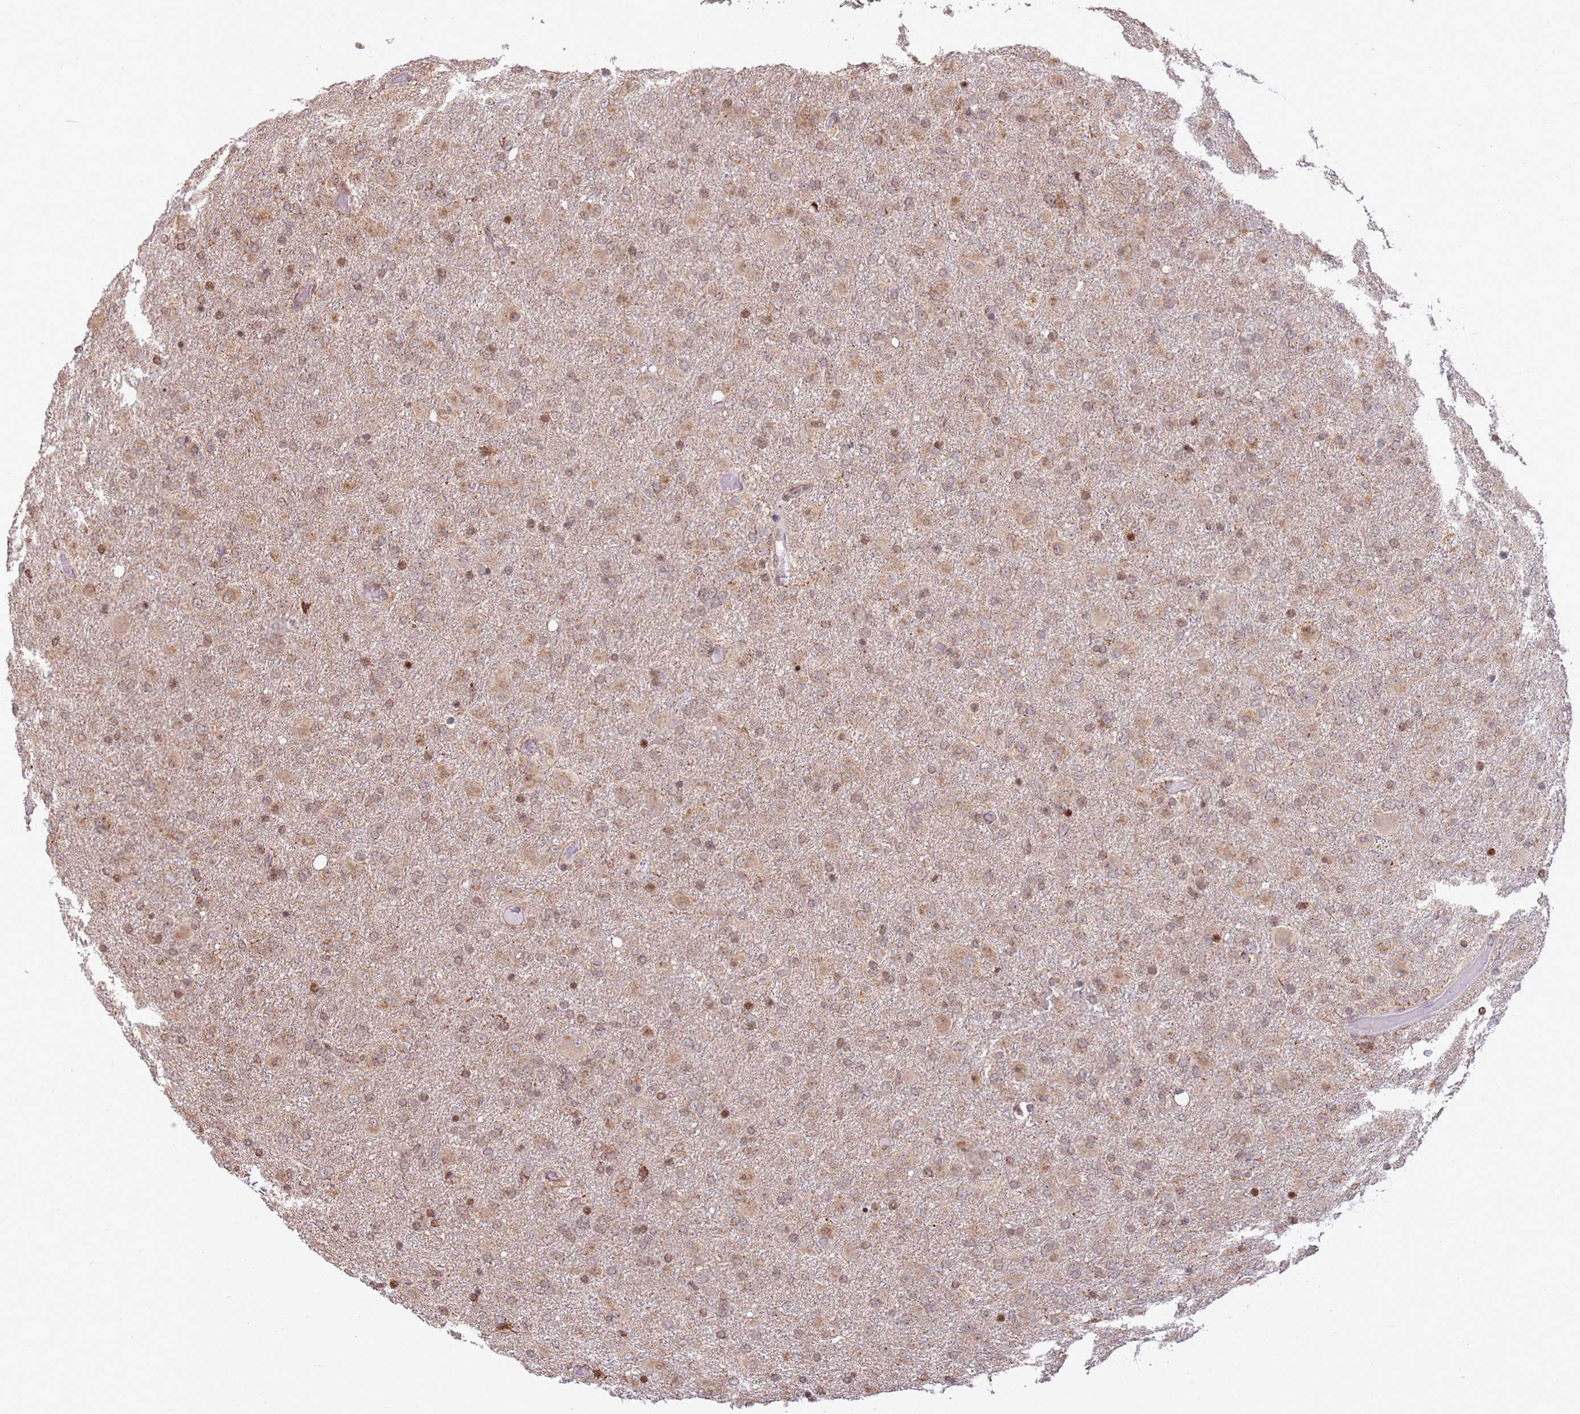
{"staining": {"intensity": "moderate", "quantity": ">75%", "location": "cytoplasmic/membranous"}, "tissue": "glioma", "cell_type": "Tumor cells", "image_type": "cancer", "snomed": [{"axis": "morphology", "description": "Glioma, malignant, Low grade"}, {"axis": "topography", "description": "Brain"}], "caption": "Immunohistochemical staining of human glioma demonstrates medium levels of moderate cytoplasmic/membranous protein expression in about >75% of tumor cells.", "gene": "SCAF1", "patient": {"sex": "male", "age": 65}}